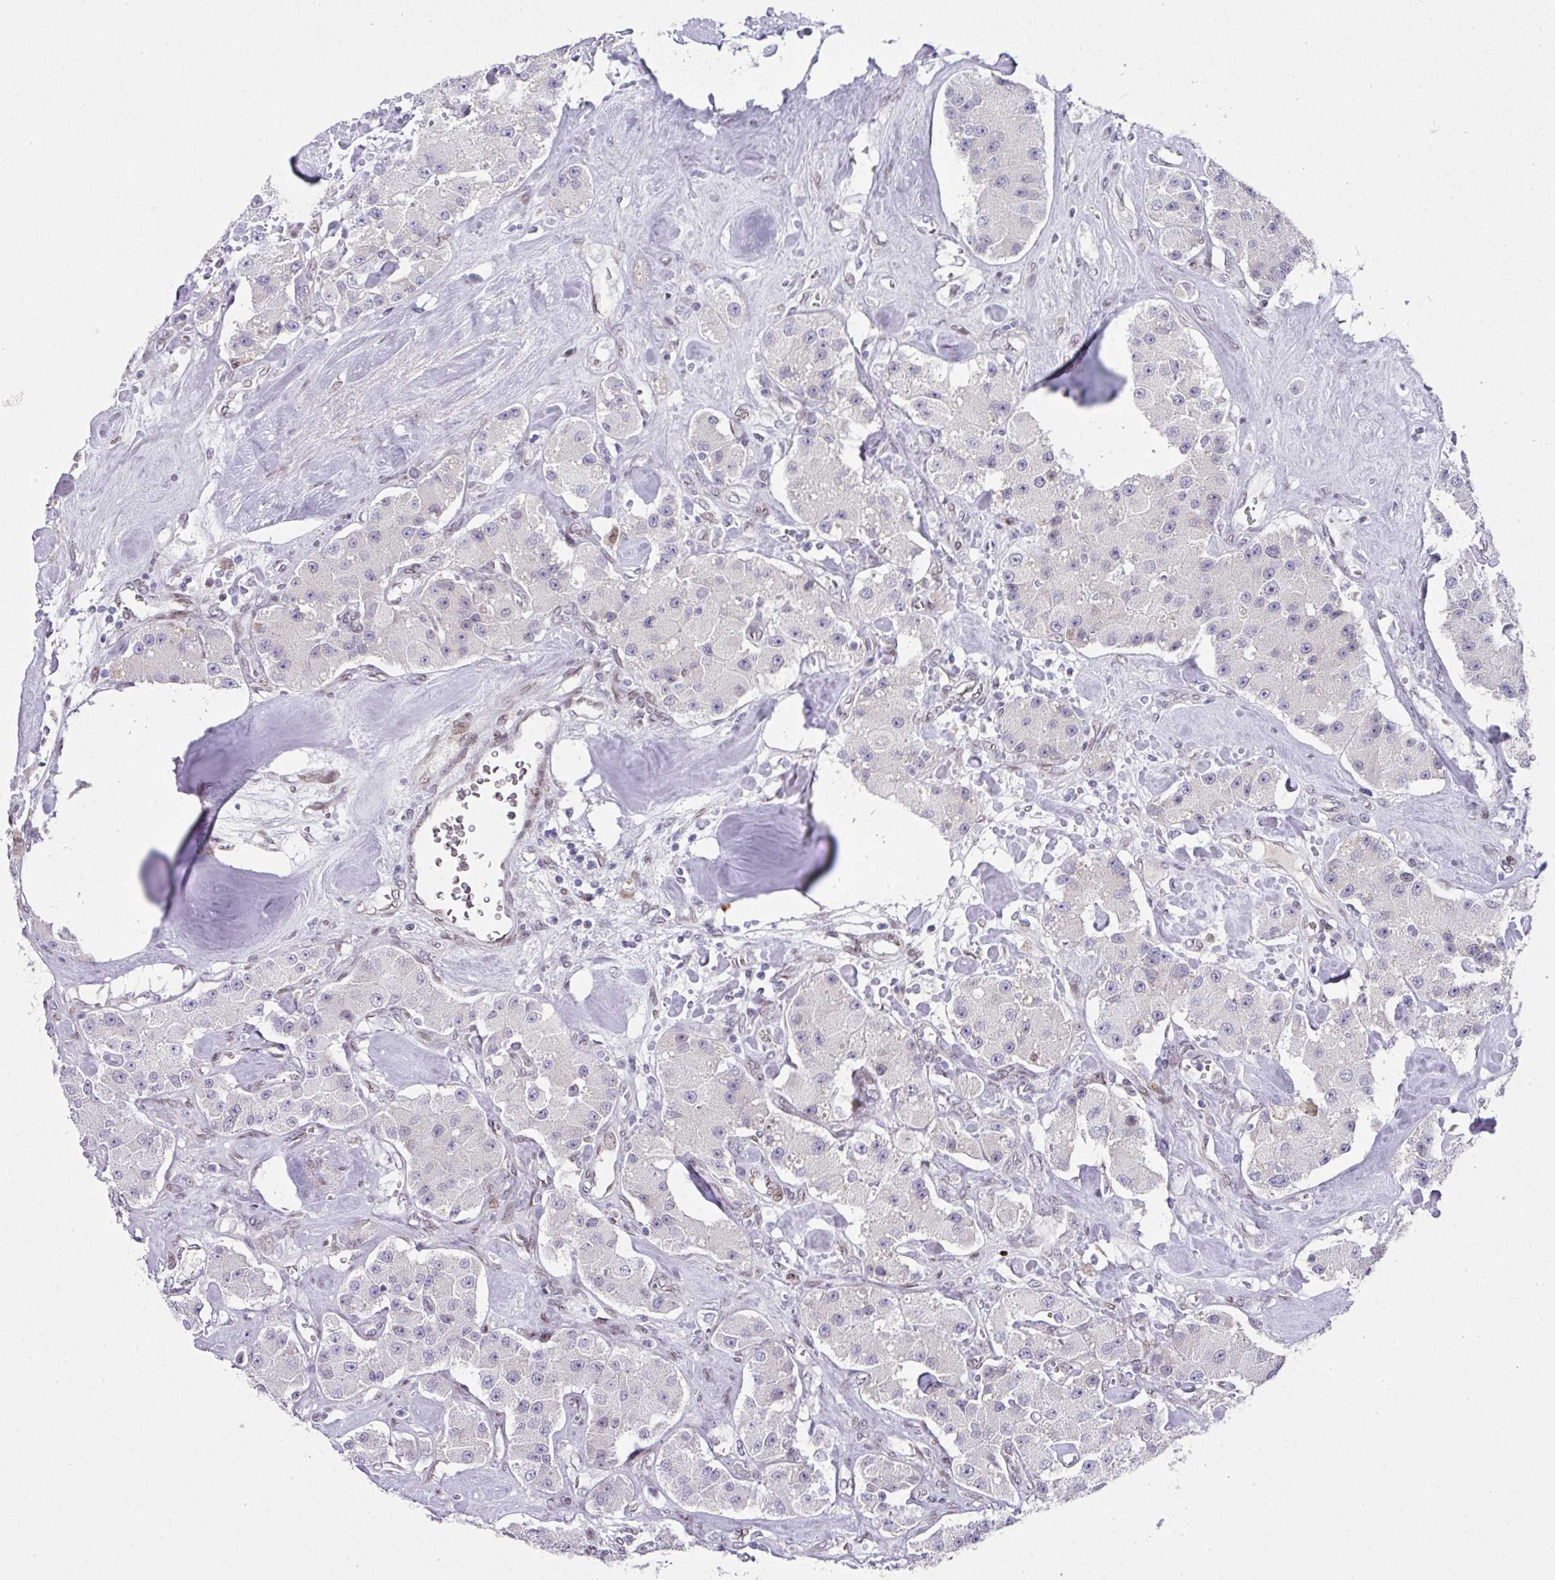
{"staining": {"intensity": "negative", "quantity": "none", "location": "none"}, "tissue": "carcinoid", "cell_type": "Tumor cells", "image_type": "cancer", "snomed": [{"axis": "morphology", "description": "Carcinoid, malignant, NOS"}, {"axis": "topography", "description": "Pancreas"}], "caption": "A high-resolution histopathology image shows IHC staining of malignant carcinoid, which exhibits no significant staining in tumor cells.", "gene": "PLK1", "patient": {"sex": "male", "age": 41}}